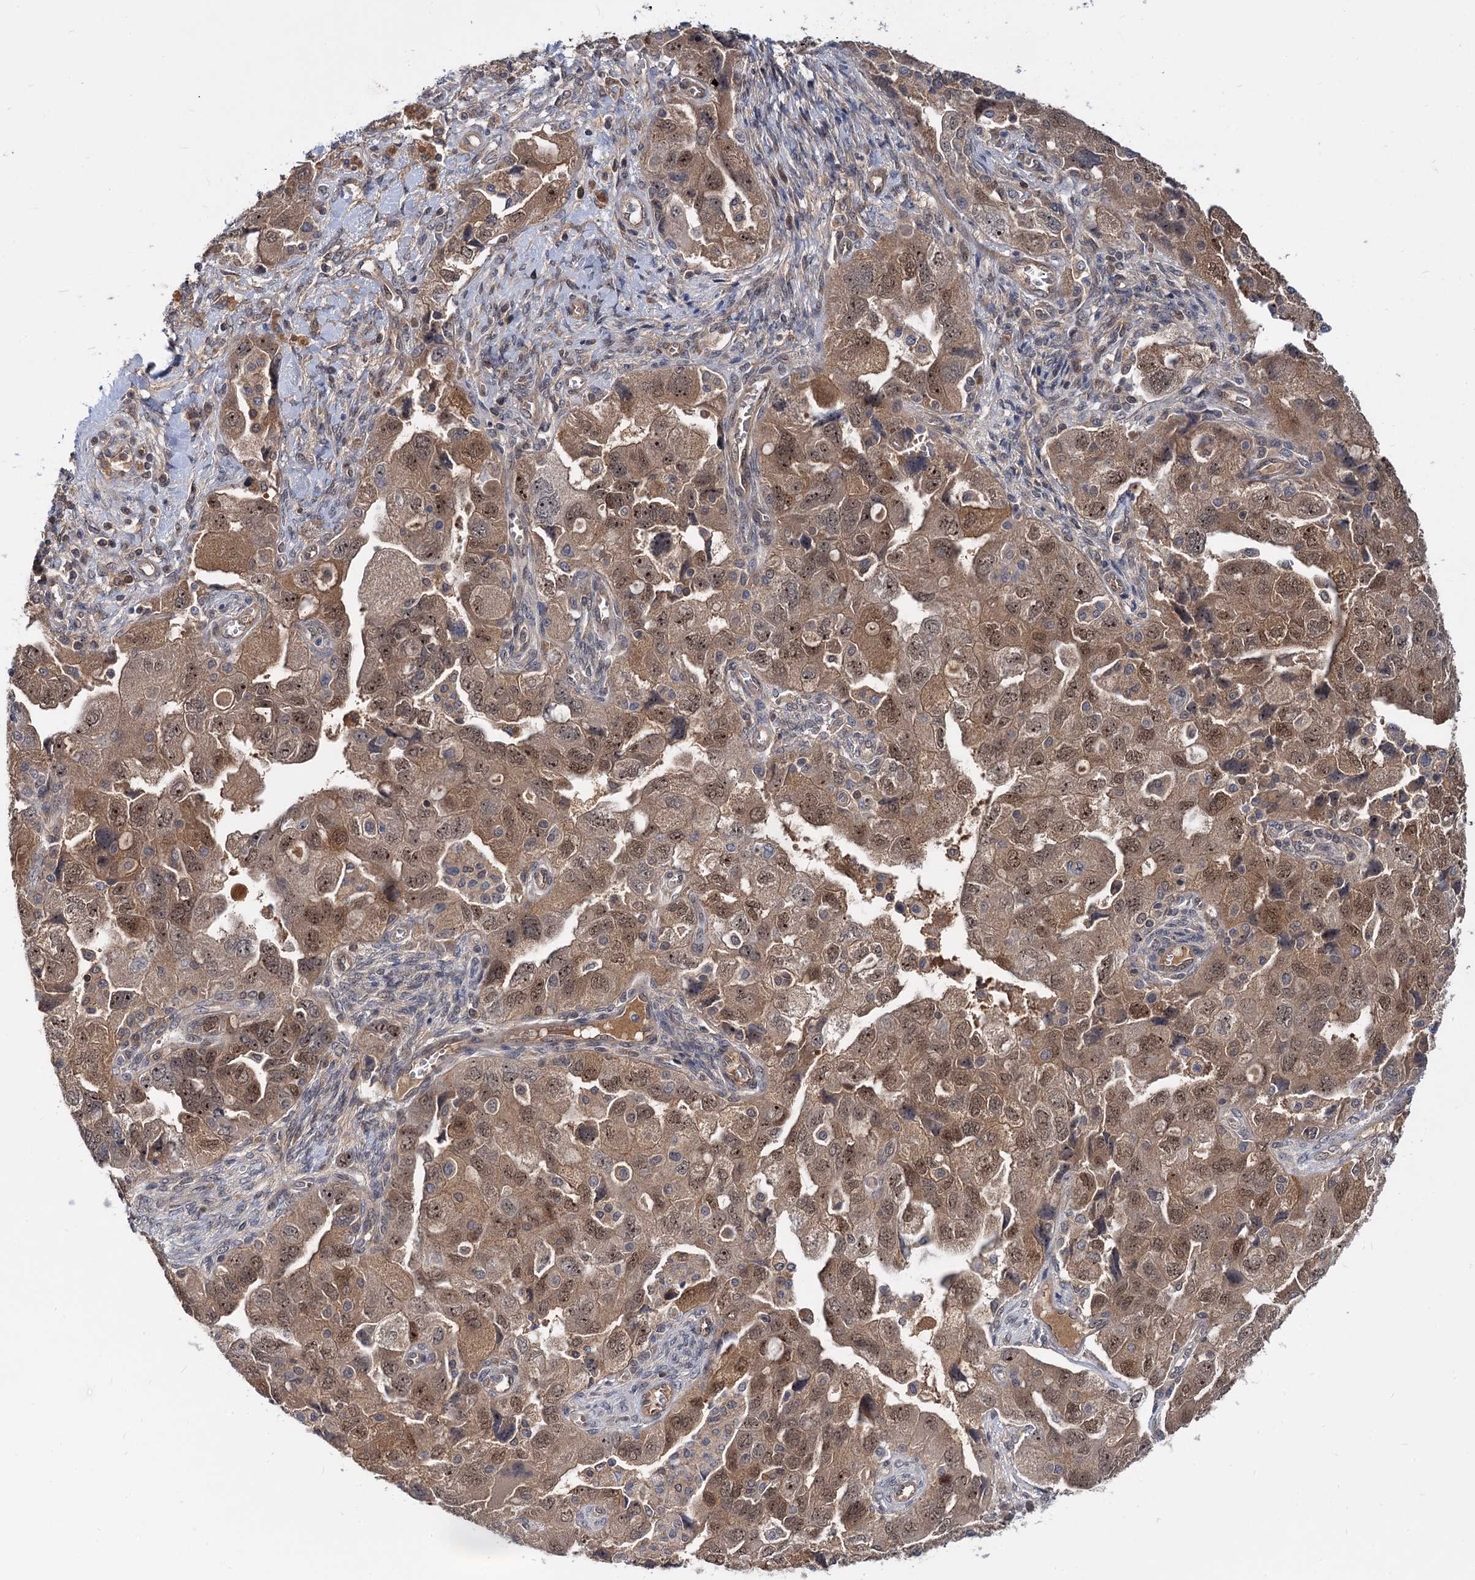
{"staining": {"intensity": "moderate", "quantity": ">75%", "location": "cytoplasmic/membranous,nuclear"}, "tissue": "ovarian cancer", "cell_type": "Tumor cells", "image_type": "cancer", "snomed": [{"axis": "morphology", "description": "Carcinoma, NOS"}, {"axis": "morphology", "description": "Cystadenocarcinoma, serous, NOS"}, {"axis": "topography", "description": "Ovary"}], "caption": "Brown immunohistochemical staining in ovarian cancer (serous cystadenocarcinoma) shows moderate cytoplasmic/membranous and nuclear staining in about >75% of tumor cells.", "gene": "SNX15", "patient": {"sex": "female", "age": 69}}